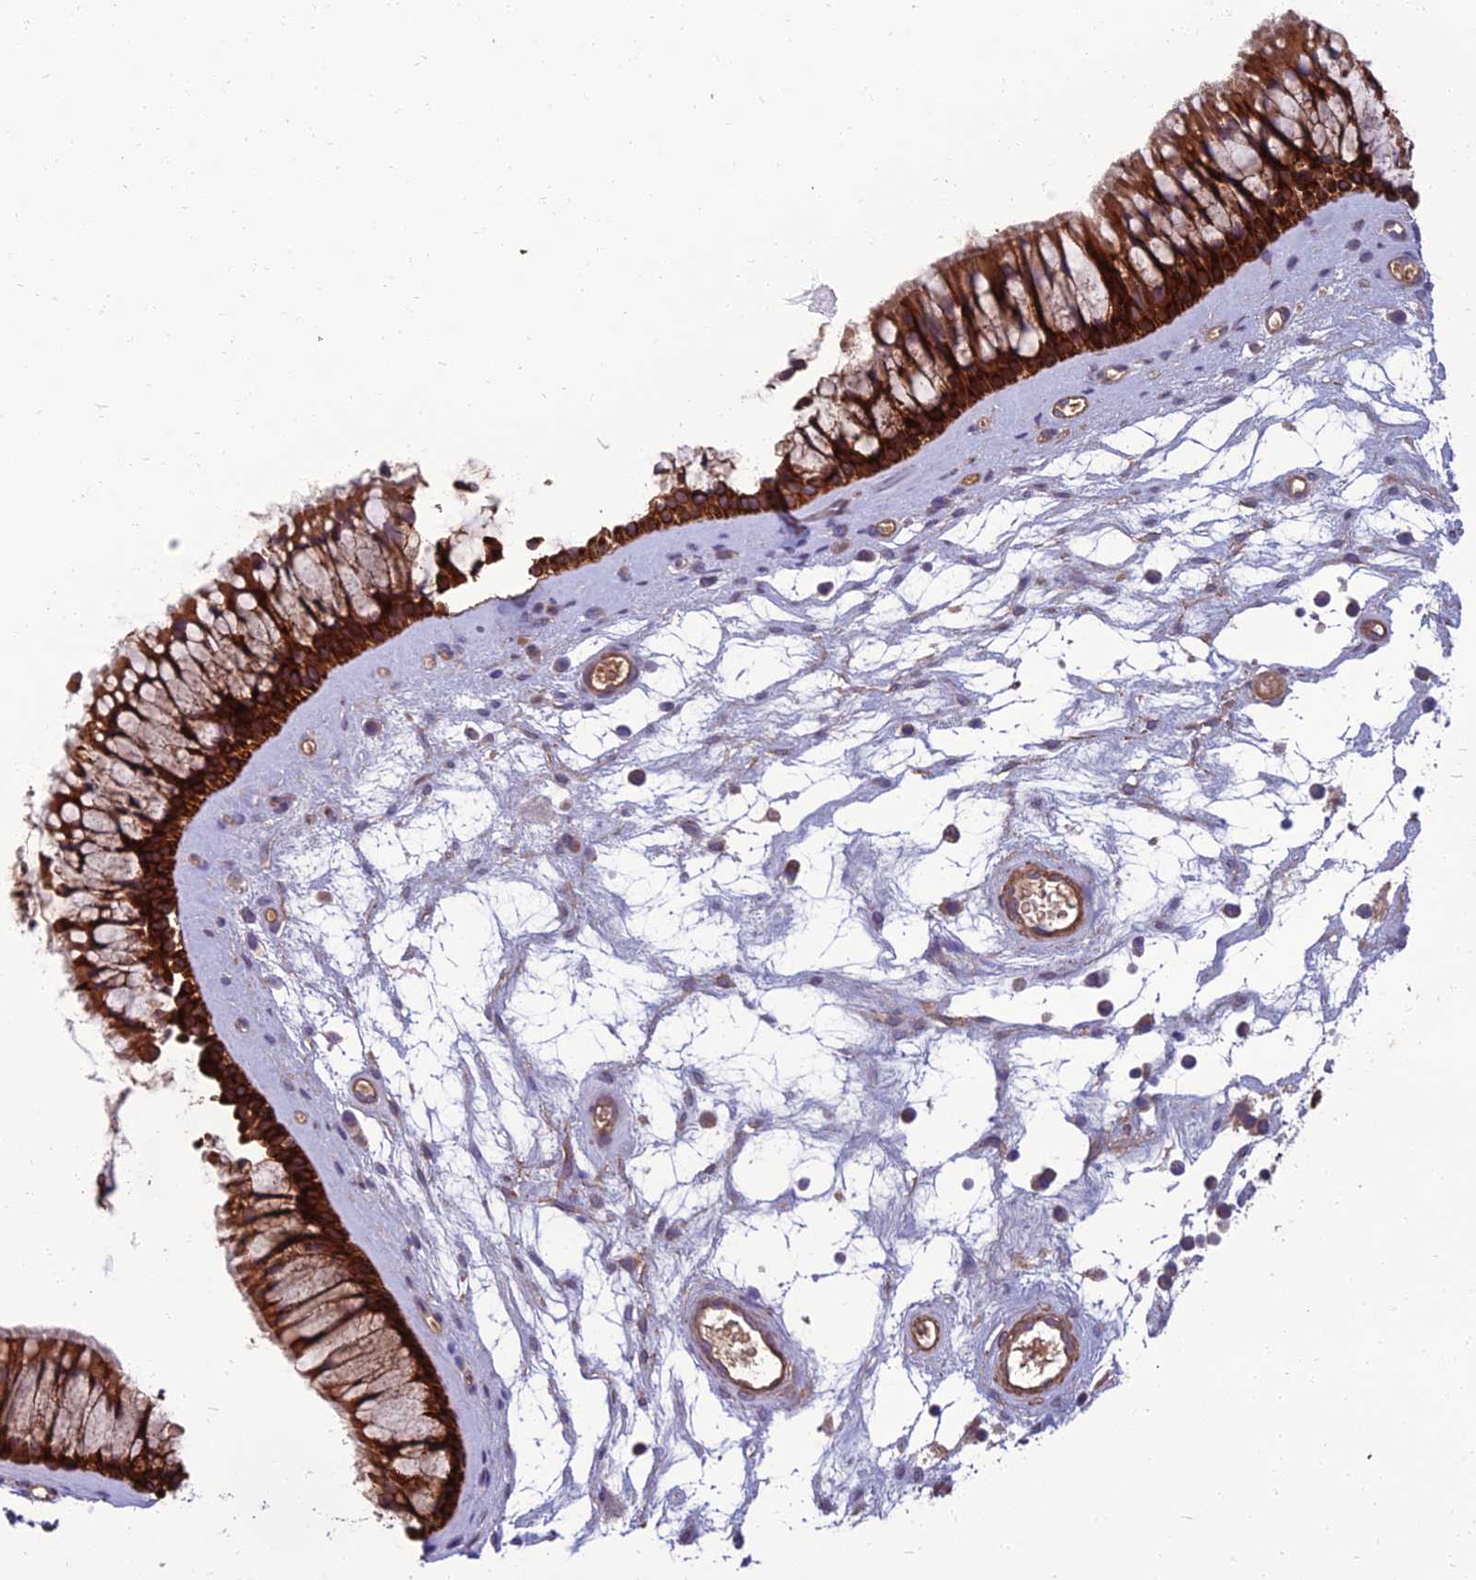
{"staining": {"intensity": "strong", "quantity": ">75%", "location": "cytoplasmic/membranous"}, "tissue": "nasopharynx", "cell_type": "Respiratory epithelial cells", "image_type": "normal", "snomed": [{"axis": "morphology", "description": "Normal tissue, NOS"}, {"axis": "topography", "description": "Nasopharynx"}], "caption": "Immunohistochemical staining of normal human nasopharynx shows strong cytoplasmic/membranous protein positivity in approximately >75% of respiratory epithelial cells.", "gene": "WDR24", "patient": {"sex": "male", "age": 64}}